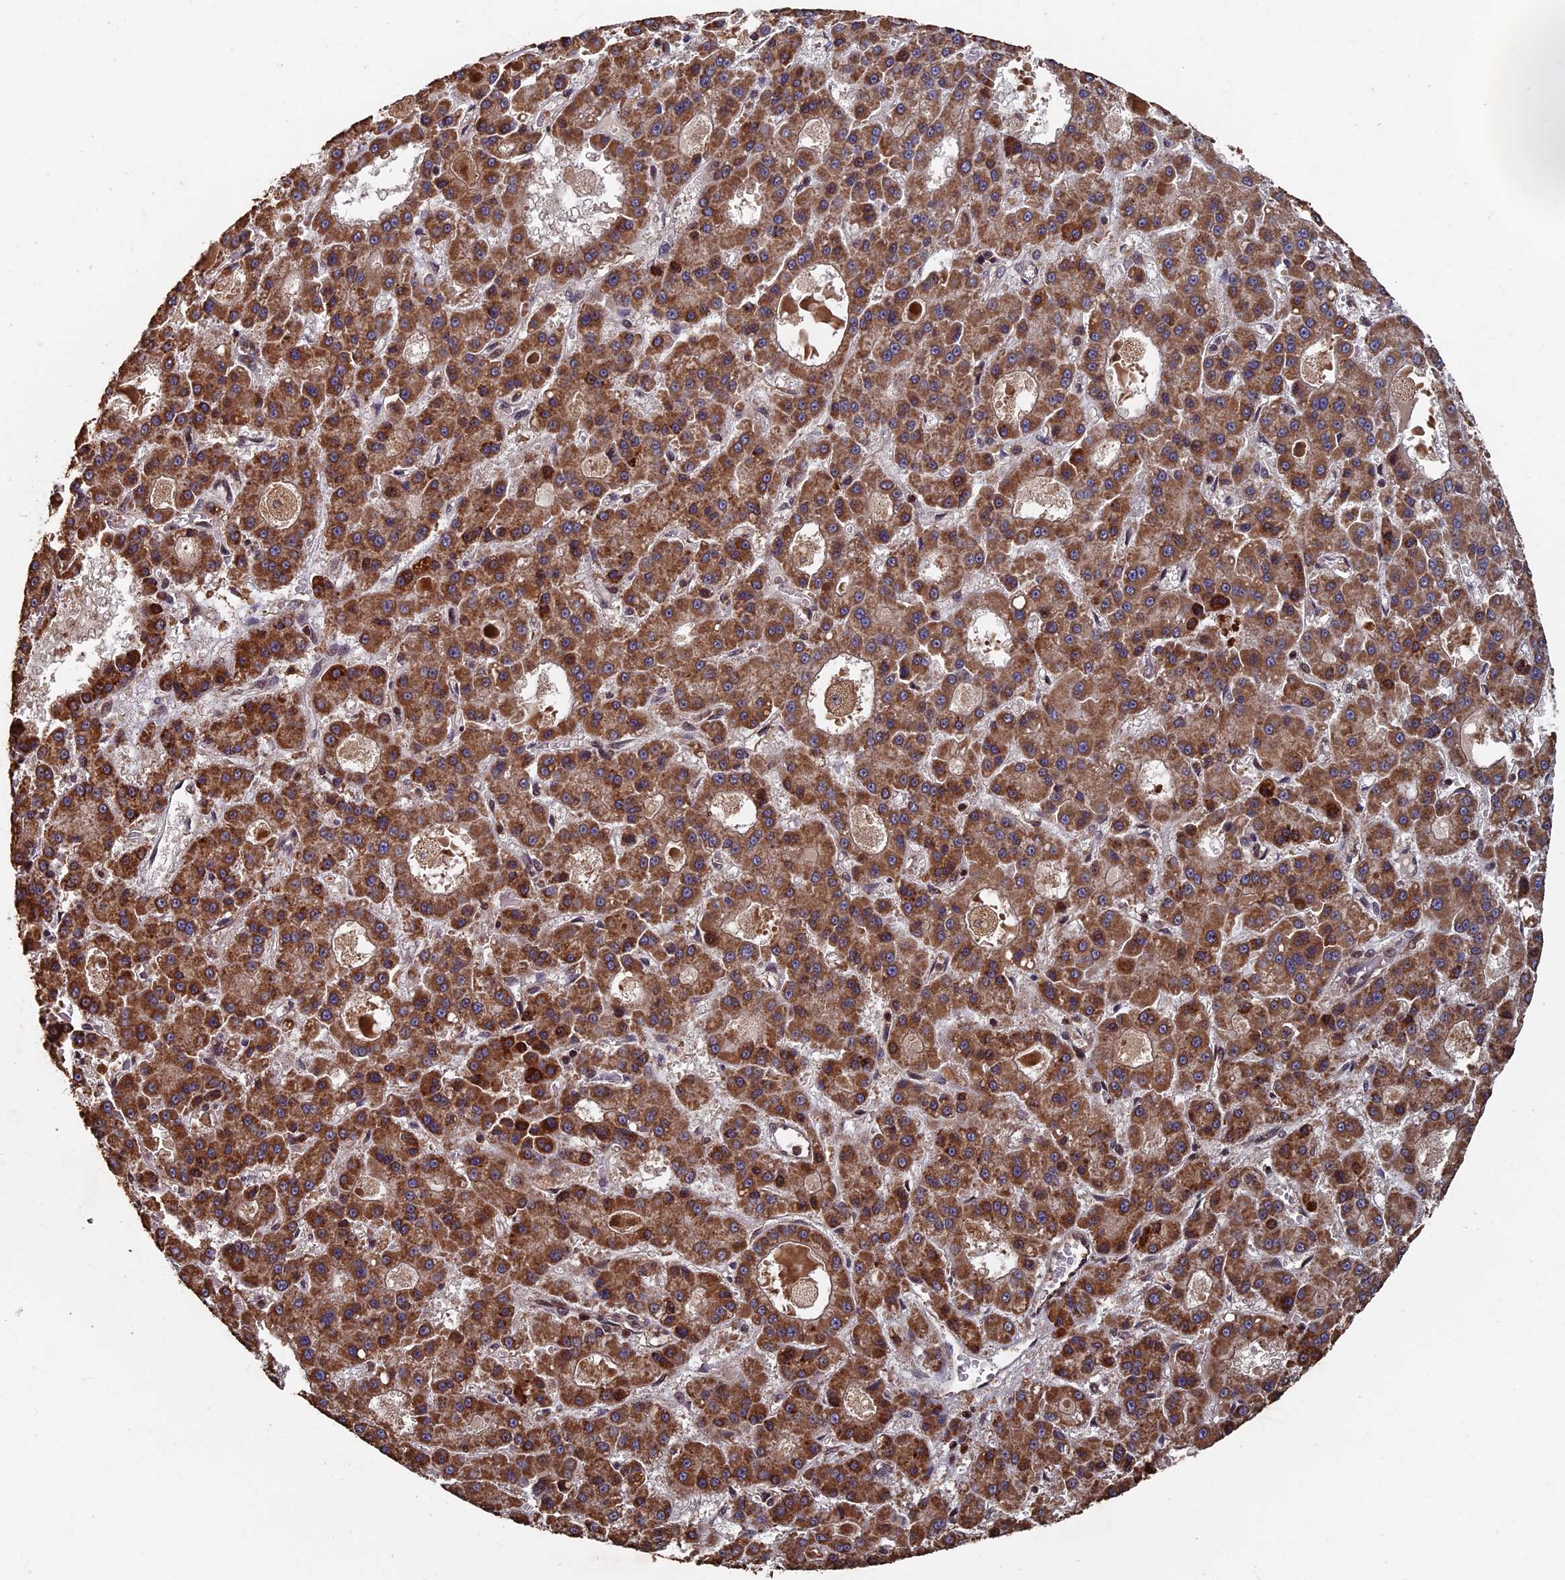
{"staining": {"intensity": "moderate", "quantity": ">75%", "location": "cytoplasmic/membranous"}, "tissue": "liver cancer", "cell_type": "Tumor cells", "image_type": "cancer", "snomed": [{"axis": "morphology", "description": "Carcinoma, Hepatocellular, NOS"}, {"axis": "topography", "description": "Liver"}], "caption": "Immunohistochemistry (IHC) photomicrograph of neoplastic tissue: liver cancer (hepatocellular carcinoma) stained using immunohistochemistry shows medium levels of moderate protein expression localized specifically in the cytoplasmic/membranous of tumor cells, appearing as a cytoplasmic/membranous brown color.", "gene": "RASGRF1", "patient": {"sex": "male", "age": 70}}